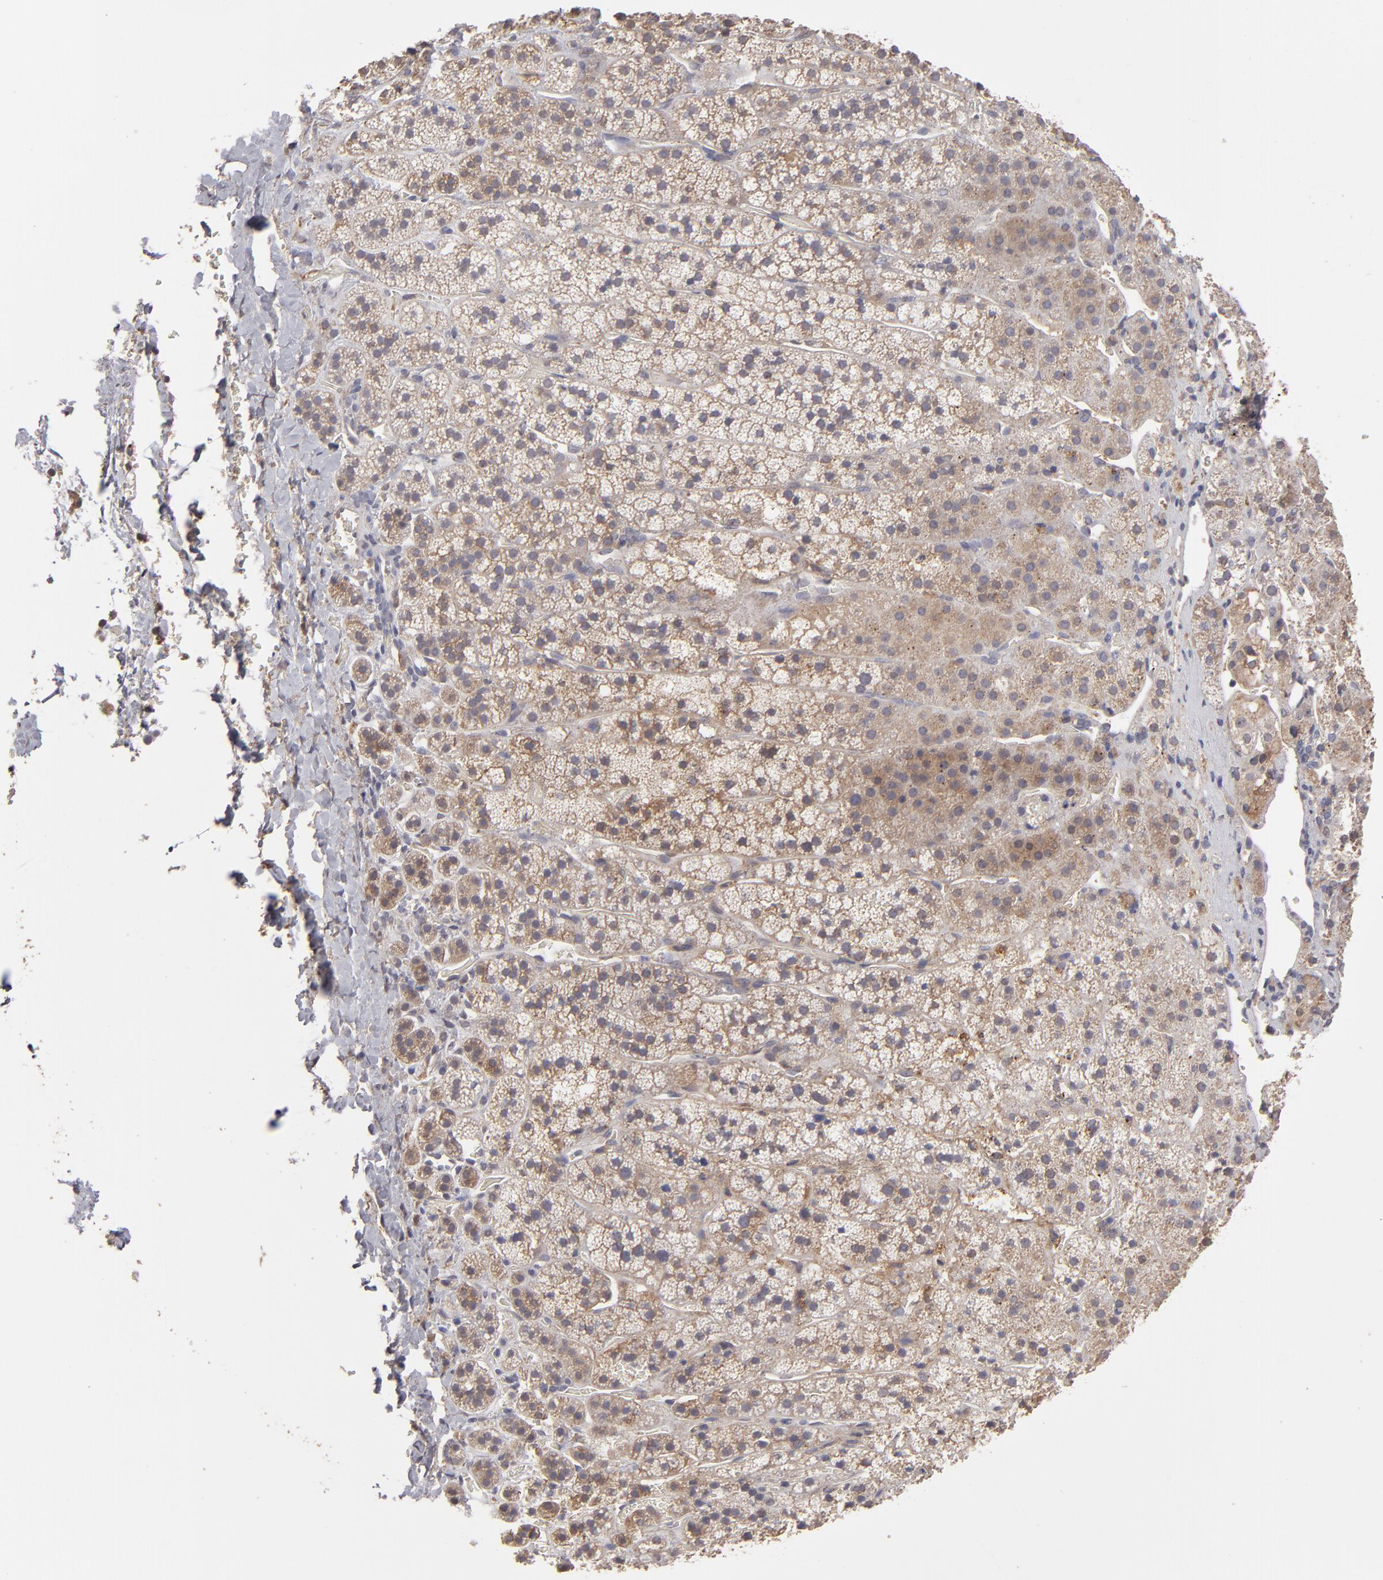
{"staining": {"intensity": "weak", "quantity": ">75%", "location": "cytoplasmic/membranous"}, "tissue": "adrenal gland", "cell_type": "Glandular cells", "image_type": "normal", "snomed": [{"axis": "morphology", "description": "Normal tissue, NOS"}, {"axis": "topography", "description": "Adrenal gland"}], "caption": "Immunohistochemistry (IHC) of unremarkable human adrenal gland demonstrates low levels of weak cytoplasmic/membranous expression in approximately >75% of glandular cells. The staining is performed using DAB (3,3'-diaminobenzidine) brown chromogen to label protein expression. The nuclei are counter-stained blue using hematoxylin.", "gene": "ITGB5", "patient": {"sex": "female", "age": 44}}